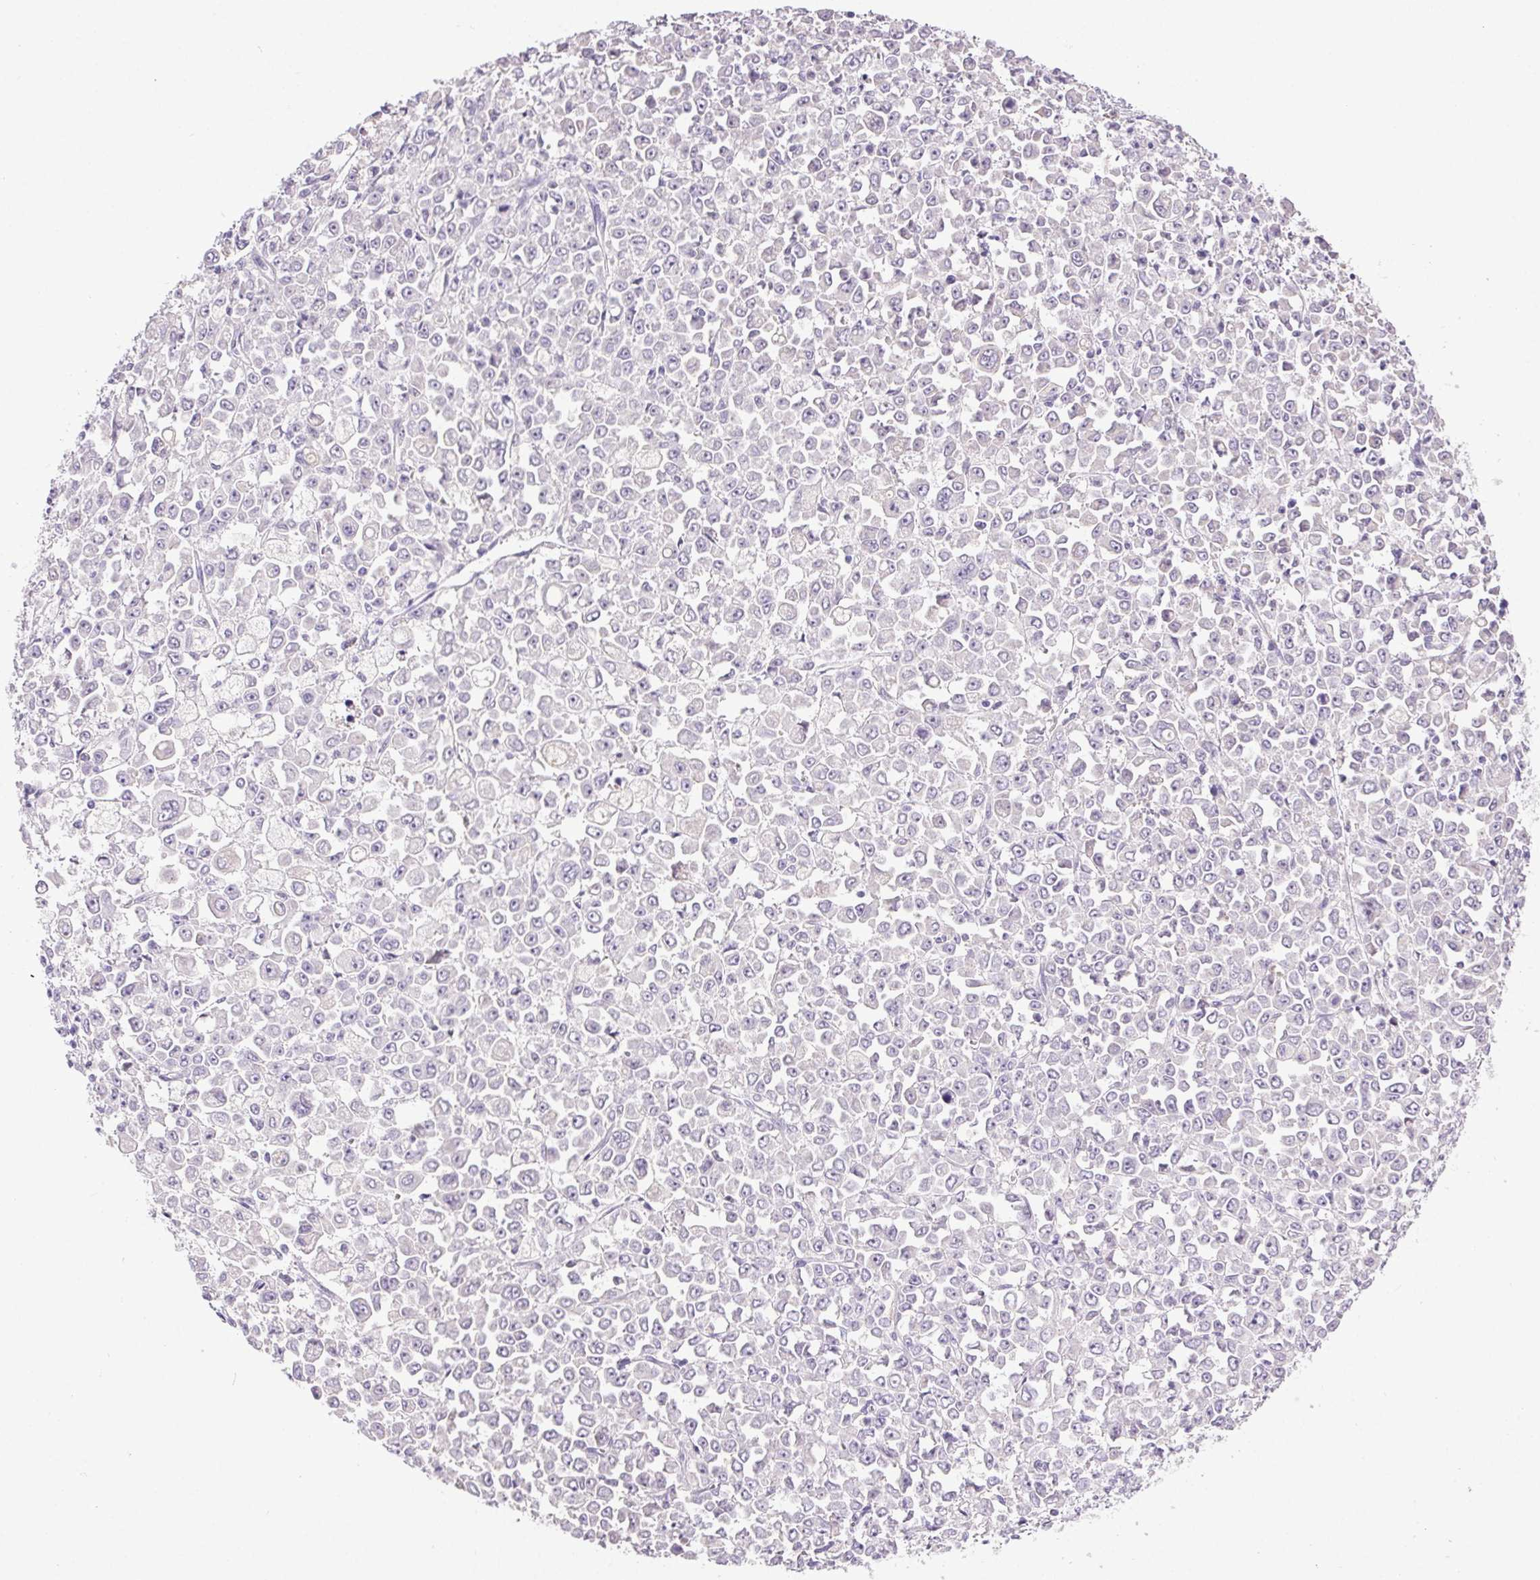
{"staining": {"intensity": "negative", "quantity": "none", "location": "none"}, "tissue": "stomach cancer", "cell_type": "Tumor cells", "image_type": "cancer", "snomed": [{"axis": "morphology", "description": "Adenocarcinoma, NOS"}, {"axis": "topography", "description": "Stomach, upper"}], "caption": "This micrograph is of stomach cancer (adenocarcinoma) stained with immunohistochemistry to label a protein in brown with the nuclei are counter-stained blue. There is no staining in tumor cells.", "gene": "SYT11", "patient": {"sex": "male", "age": 70}}